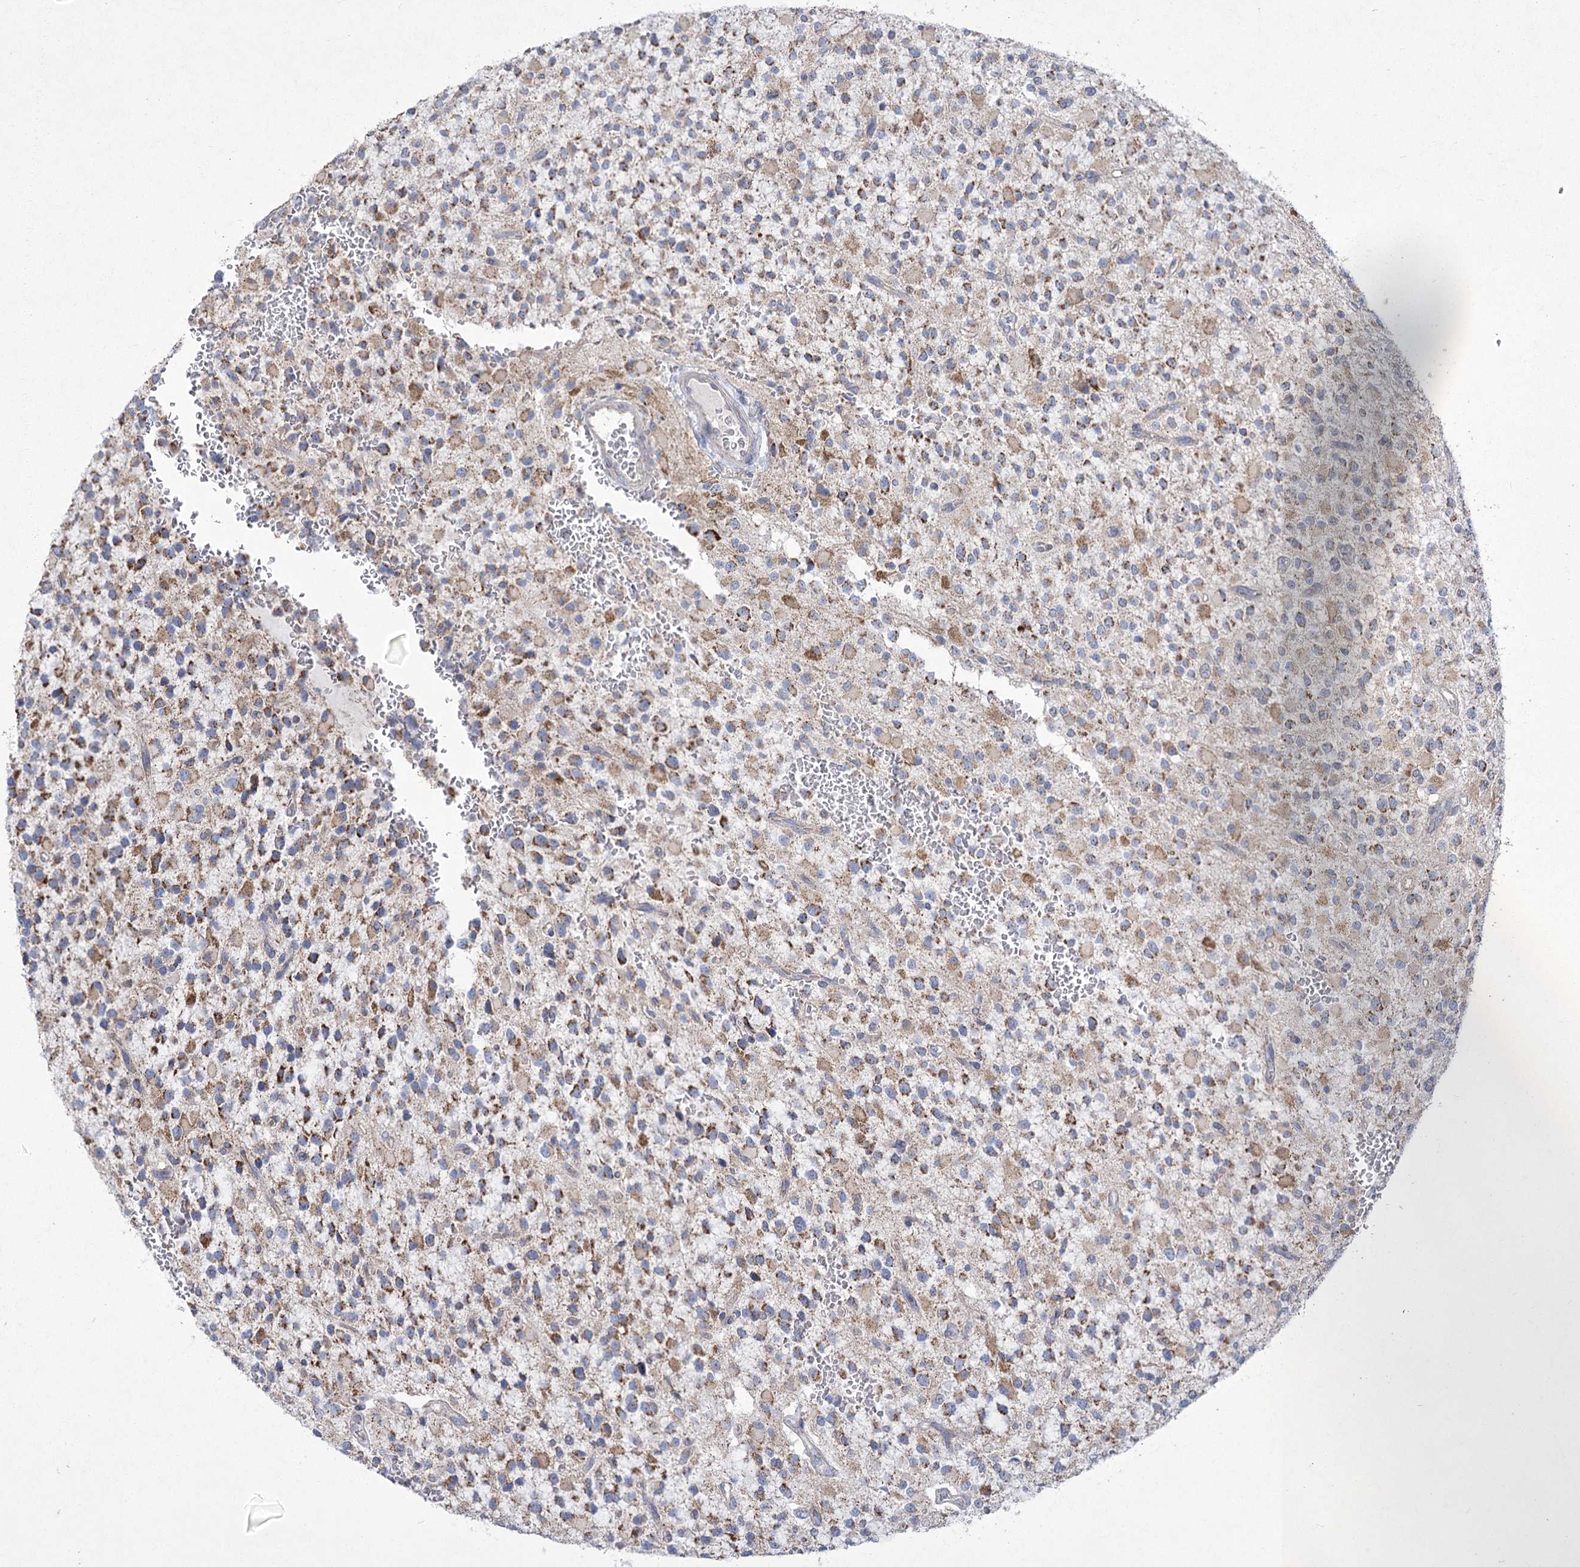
{"staining": {"intensity": "moderate", "quantity": ">75%", "location": "cytoplasmic/membranous"}, "tissue": "glioma", "cell_type": "Tumor cells", "image_type": "cancer", "snomed": [{"axis": "morphology", "description": "Glioma, malignant, High grade"}, {"axis": "topography", "description": "Brain"}], "caption": "A micrograph of human malignant glioma (high-grade) stained for a protein demonstrates moderate cytoplasmic/membranous brown staining in tumor cells.", "gene": "PDHB", "patient": {"sex": "male", "age": 34}}